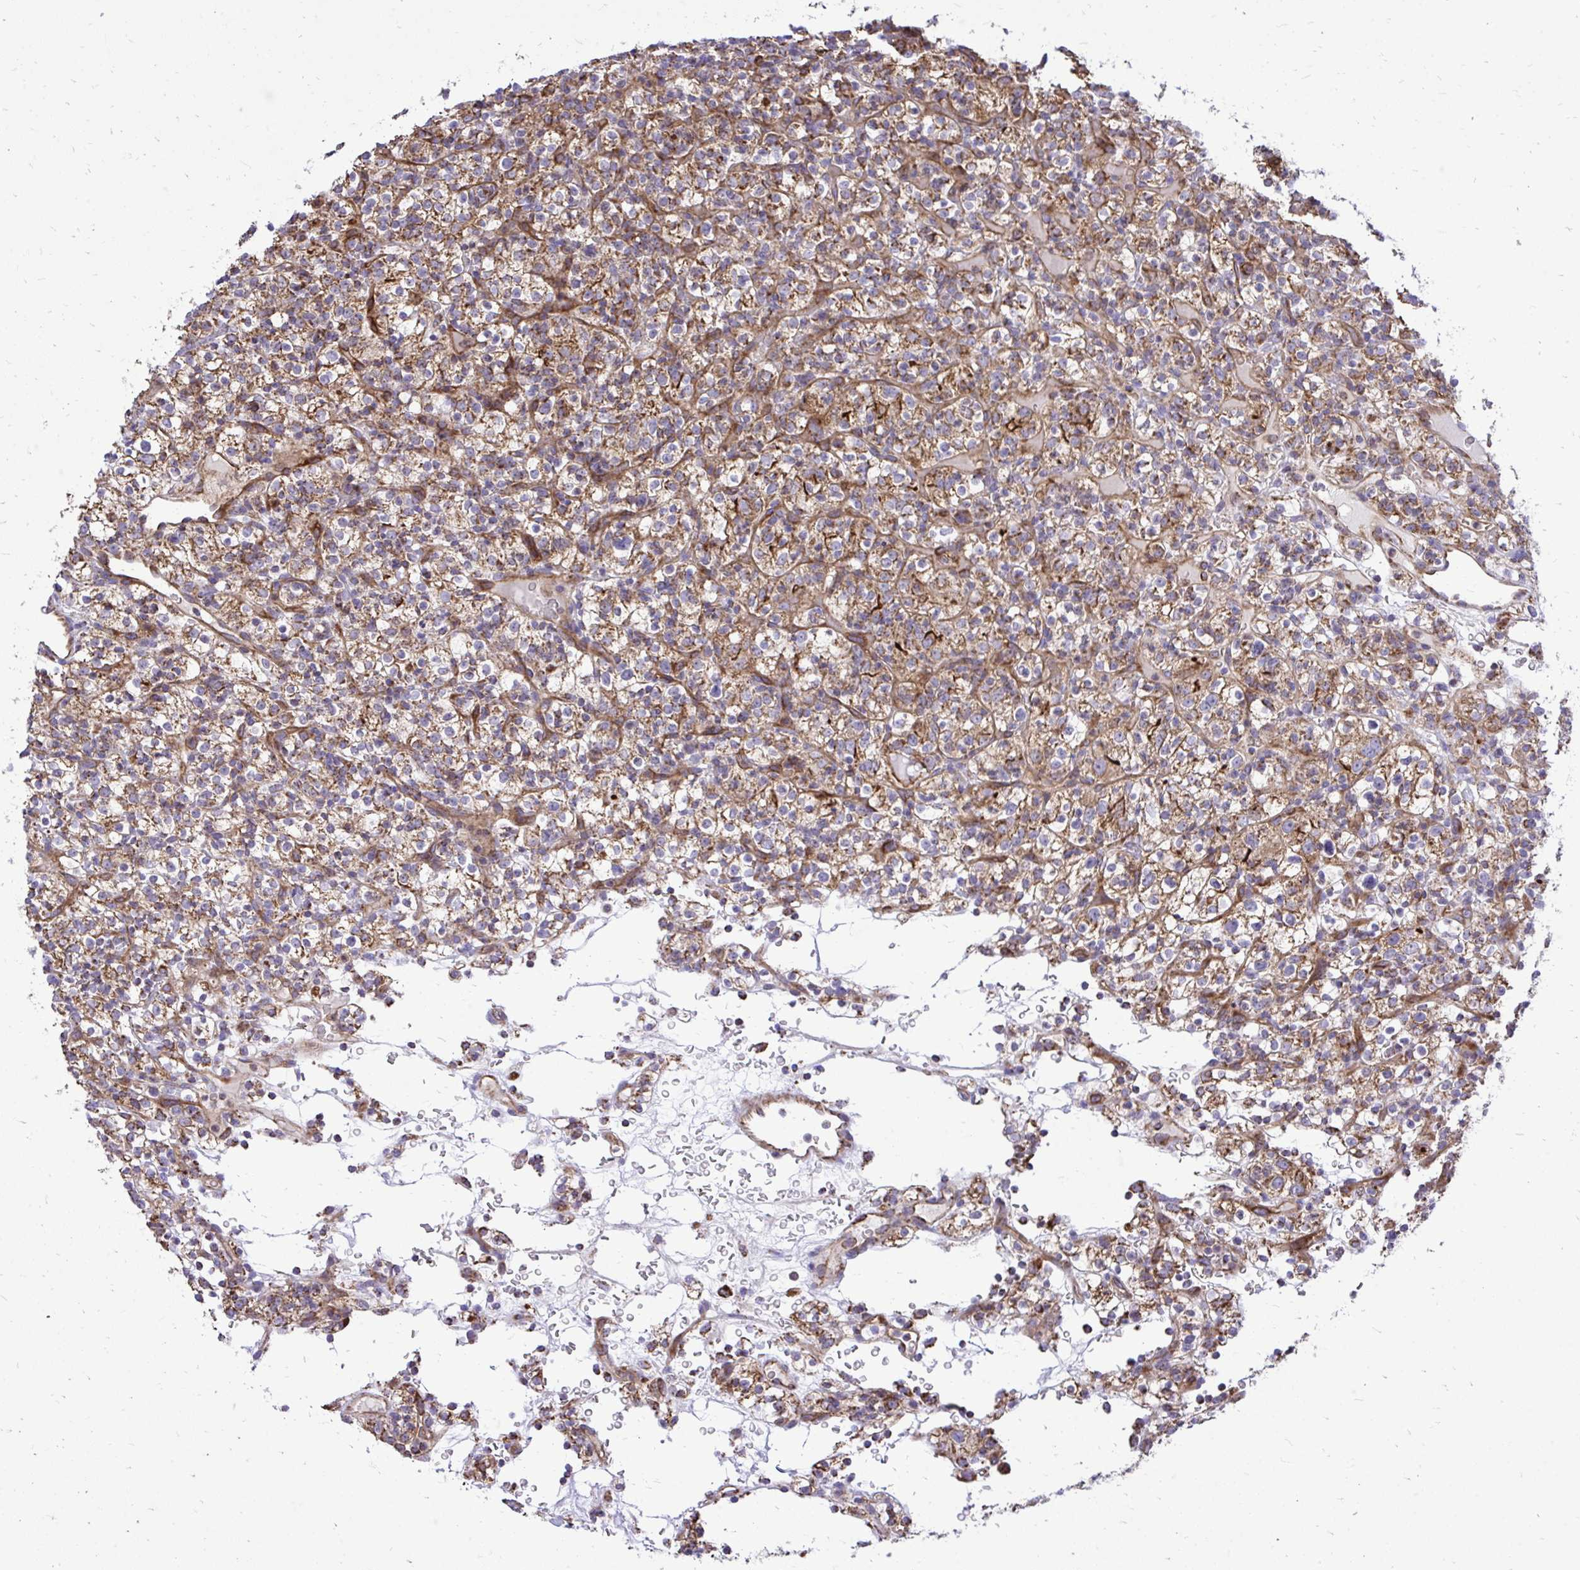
{"staining": {"intensity": "moderate", "quantity": ">75%", "location": "cytoplasmic/membranous"}, "tissue": "renal cancer", "cell_type": "Tumor cells", "image_type": "cancer", "snomed": [{"axis": "morphology", "description": "Normal tissue, NOS"}, {"axis": "morphology", "description": "Adenocarcinoma, NOS"}, {"axis": "topography", "description": "Kidney"}], "caption": "Moderate cytoplasmic/membranous staining for a protein is present in about >75% of tumor cells of renal cancer (adenocarcinoma) using immunohistochemistry.", "gene": "UBE2C", "patient": {"sex": "female", "age": 72}}